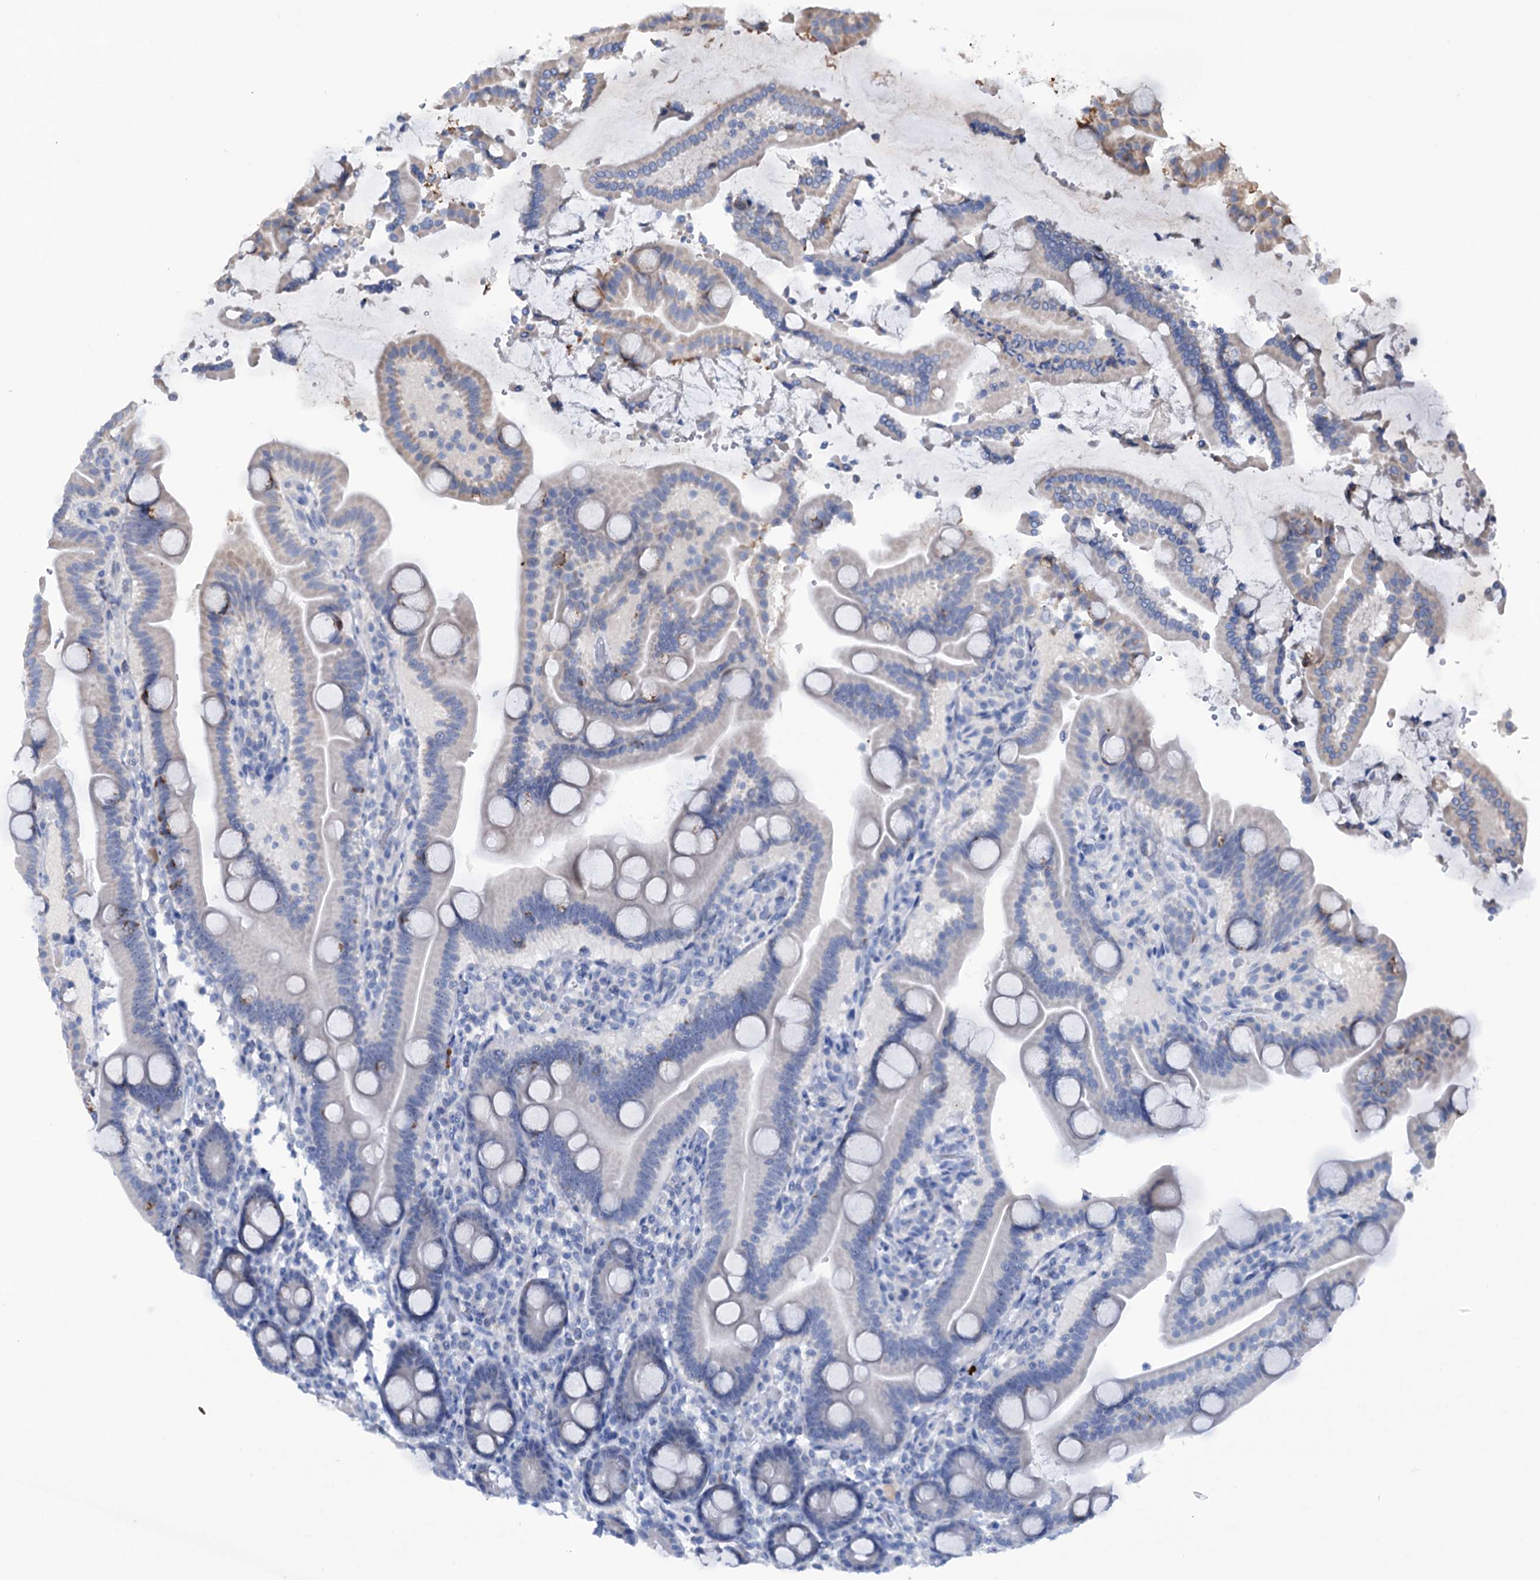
{"staining": {"intensity": "moderate", "quantity": "25%-75%", "location": "cytoplasmic/membranous"}, "tissue": "duodenum", "cell_type": "Glandular cells", "image_type": "normal", "snomed": [{"axis": "morphology", "description": "Normal tissue, NOS"}, {"axis": "topography", "description": "Duodenum"}], "caption": "A micrograph showing moderate cytoplasmic/membranous staining in approximately 25%-75% of glandular cells in normal duodenum, as visualized by brown immunohistochemical staining.", "gene": "HTR3B", "patient": {"sex": "male", "age": 55}}